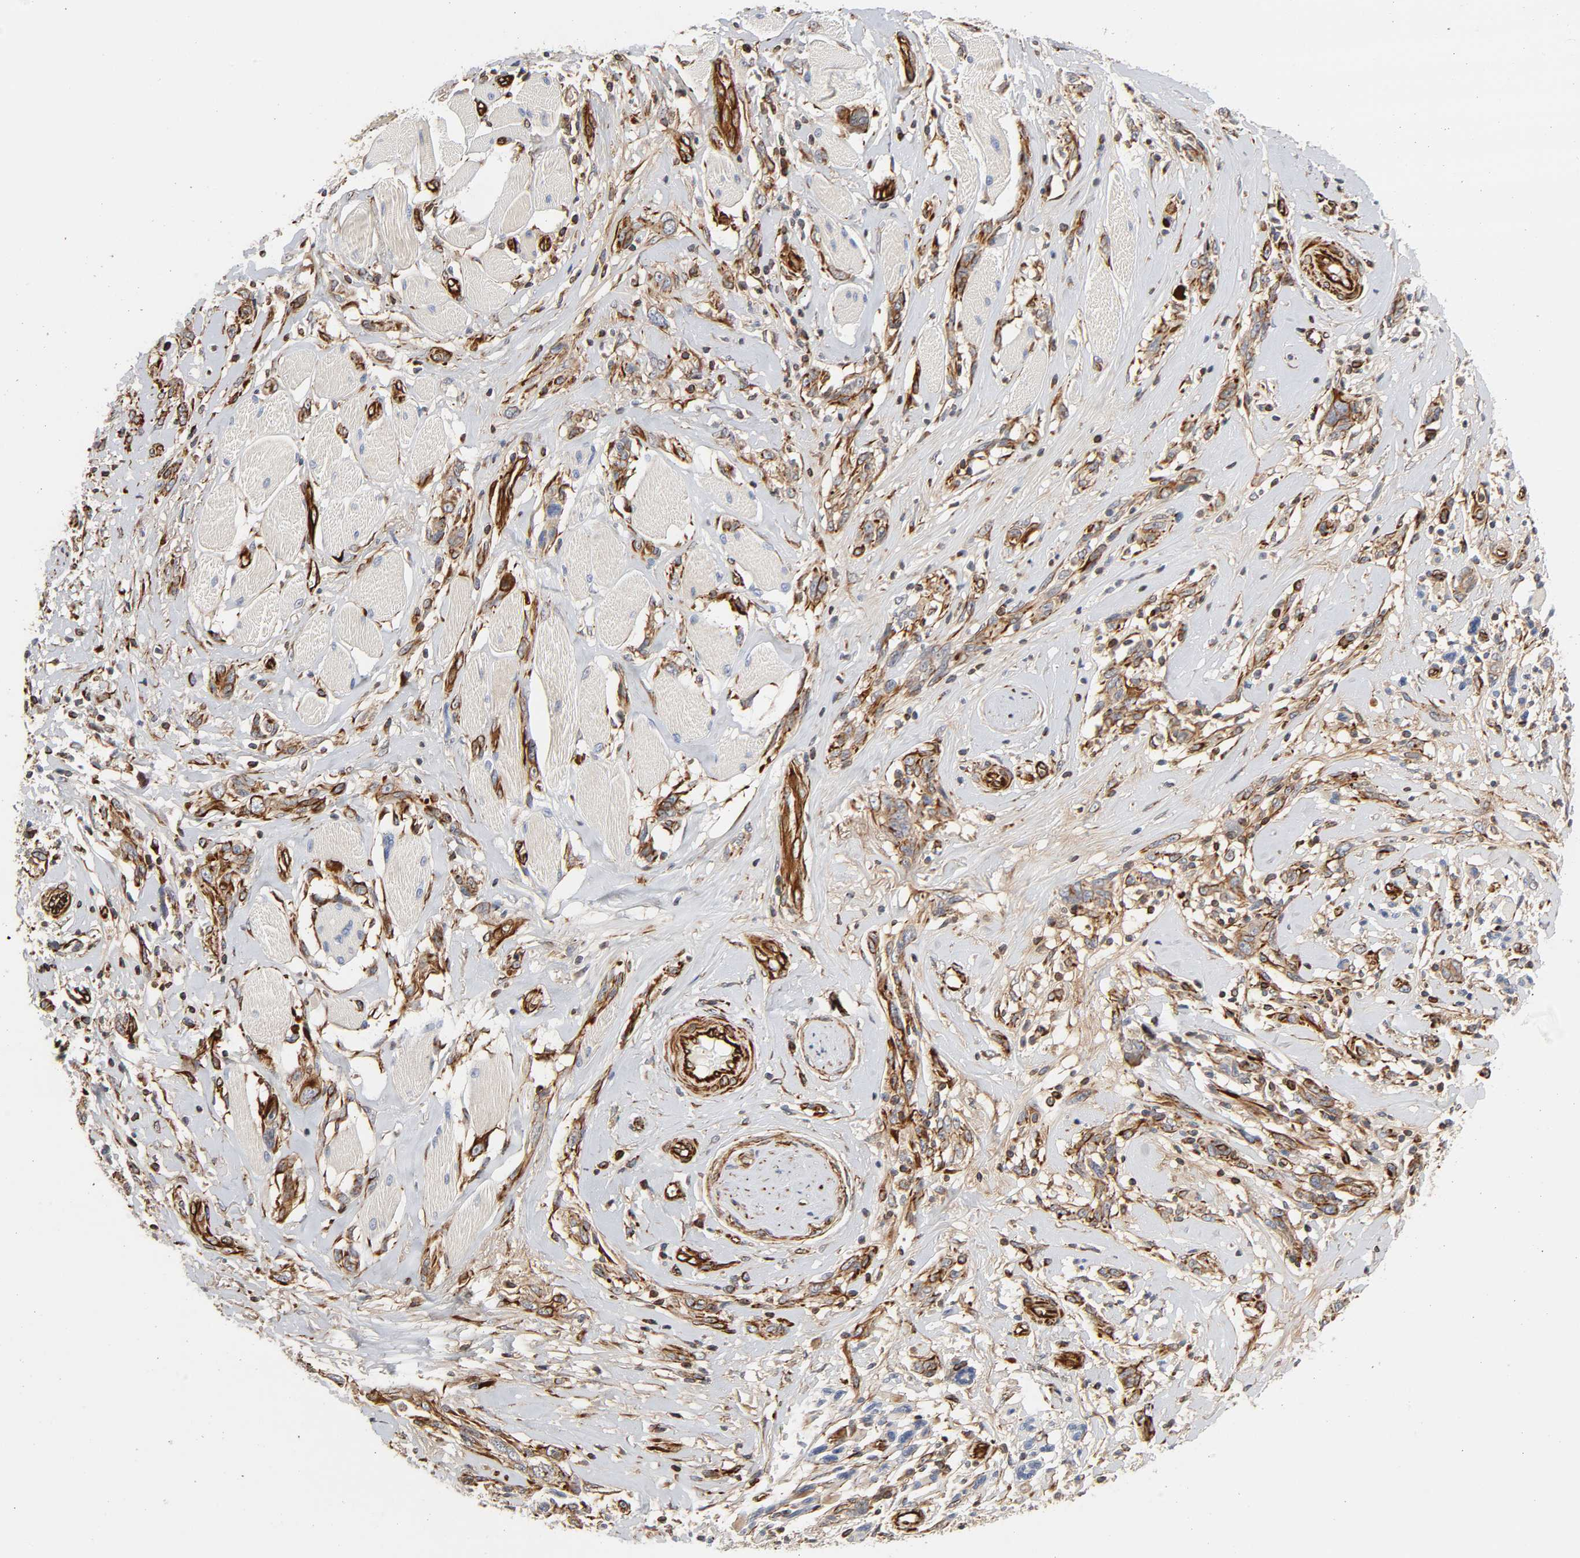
{"staining": {"intensity": "strong", "quantity": ">75%", "location": "cytoplasmic/membranous"}, "tissue": "melanoma", "cell_type": "Tumor cells", "image_type": "cancer", "snomed": [{"axis": "morphology", "description": "Malignant melanoma, NOS"}, {"axis": "topography", "description": "Skin"}], "caption": "The photomicrograph reveals a brown stain indicating the presence of a protein in the cytoplasmic/membranous of tumor cells in melanoma.", "gene": "FAM118A", "patient": {"sex": "female", "age": 75}}